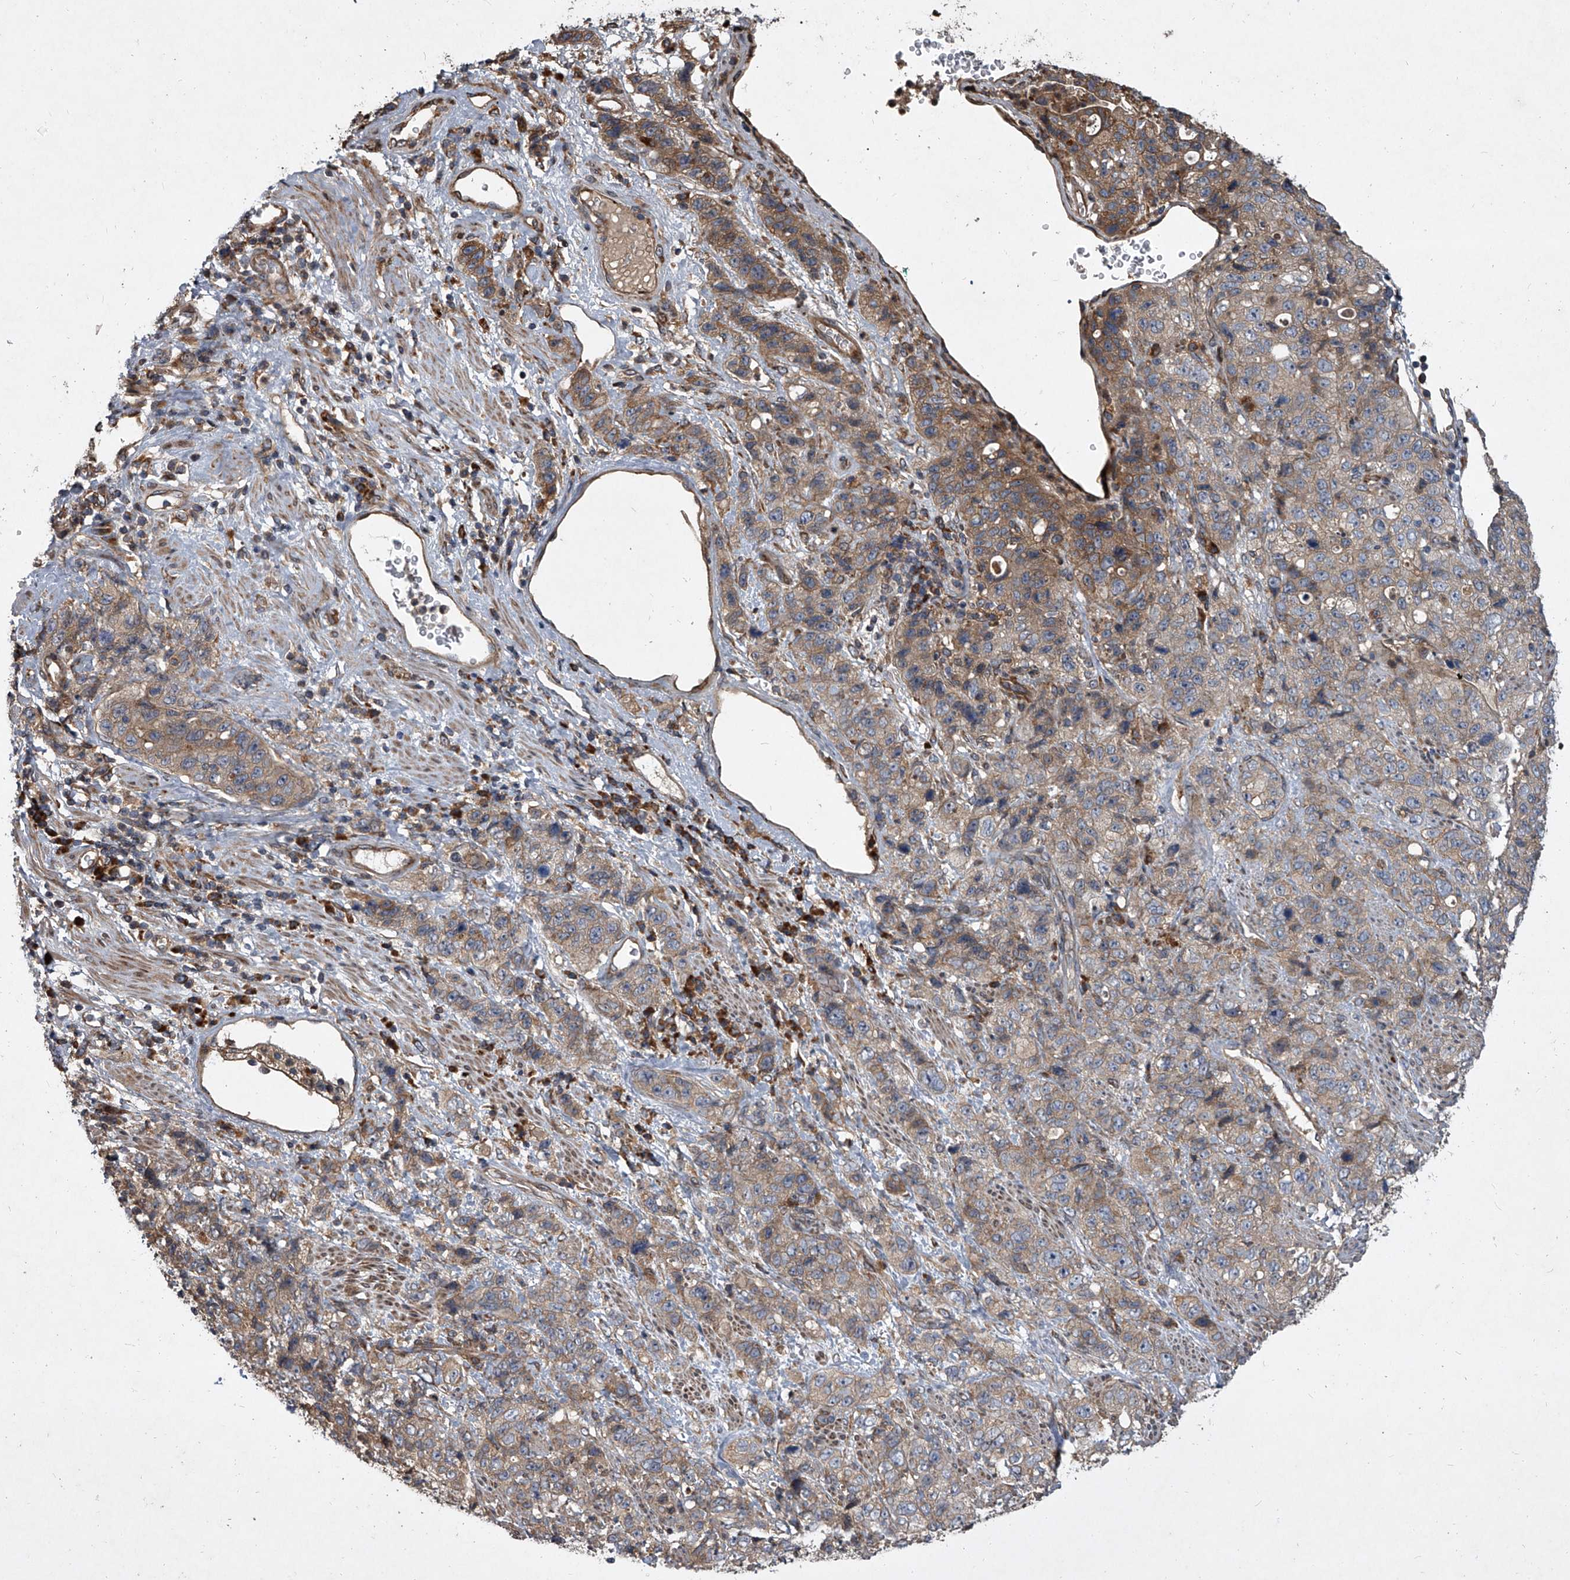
{"staining": {"intensity": "weak", "quantity": ">75%", "location": "cytoplasmic/membranous"}, "tissue": "stomach cancer", "cell_type": "Tumor cells", "image_type": "cancer", "snomed": [{"axis": "morphology", "description": "Adenocarcinoma, NOS"}, {"axis": "topography", "description": "Stomach"}], "caption": "Stomach cancer tissue exhibits weak cytoplasmic/membranous expression in approximately >75% of tumor cells (DAB (3,3'-diaminobenzidine) IHC, brown staining for protein, blue staining for nuclei).", "gene": "EVA1C", "patient": {"sex": "male", "age": 48}}